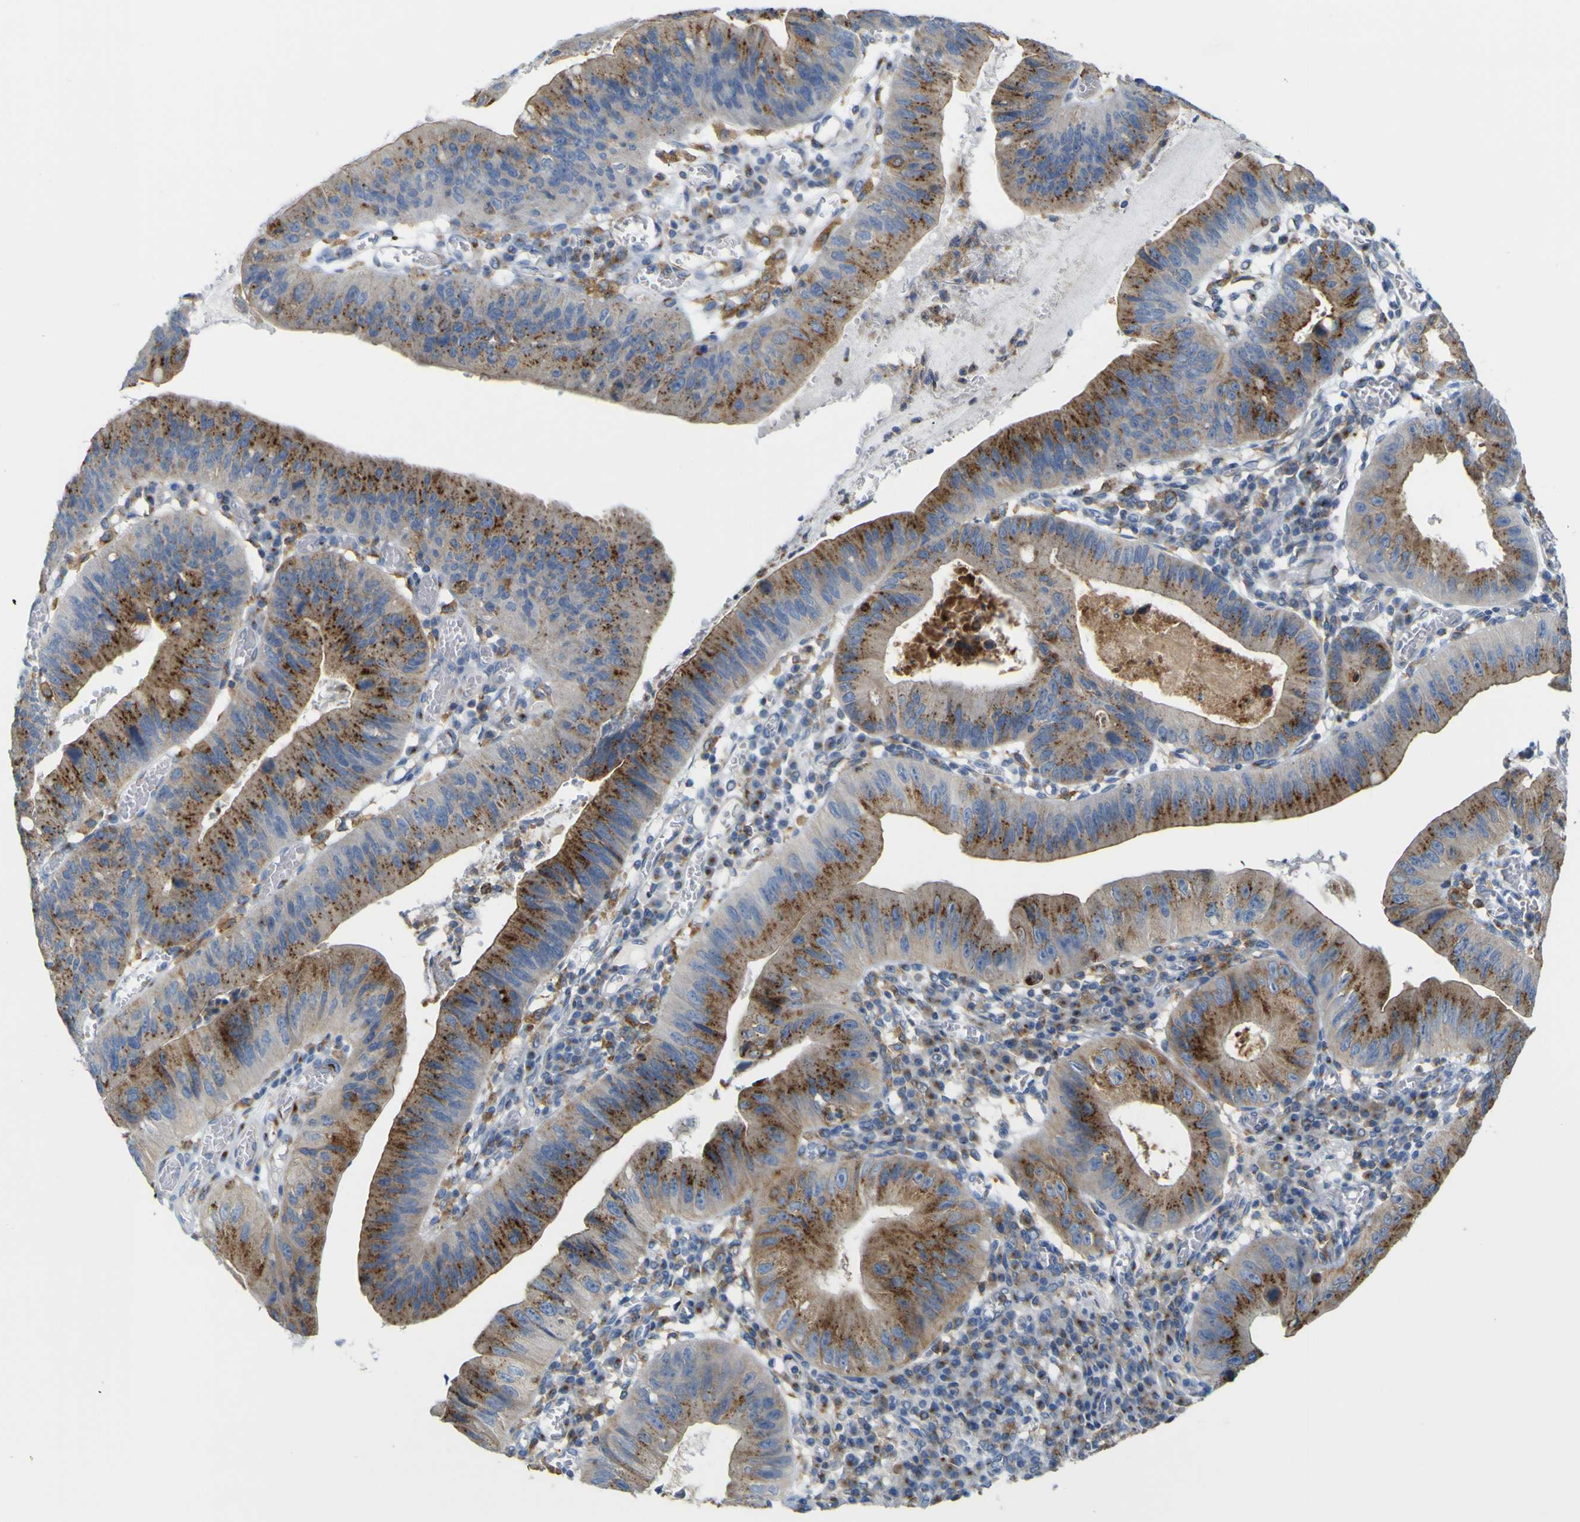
{"staining": {"intensity": "moderate", "quantity": ">75%", "location": "cytoplasmic/membranous"}, "tissue": "stomach cancer", "cell_type": "Tumor cells", "image_type": "cancer", "snomed": [{"axis": "morphology", "description": "Adenocarcinoma, NOS"}, {"axis": "topography", "description": "Stomach"}], "caption": "A photomicrograph of human stomach cancer (adenocarcinoma) stained for a protein shows moderate cytoplasmic/membranous brown staining in tumor cells. The staining was performed using DAB to visualize the protein expression in brown, while the nuclei were stained in blue with hematoxylin (Magnification: 20x).", "gene": "IGF2R", "patient": {"sex": "male", "age": 59}}